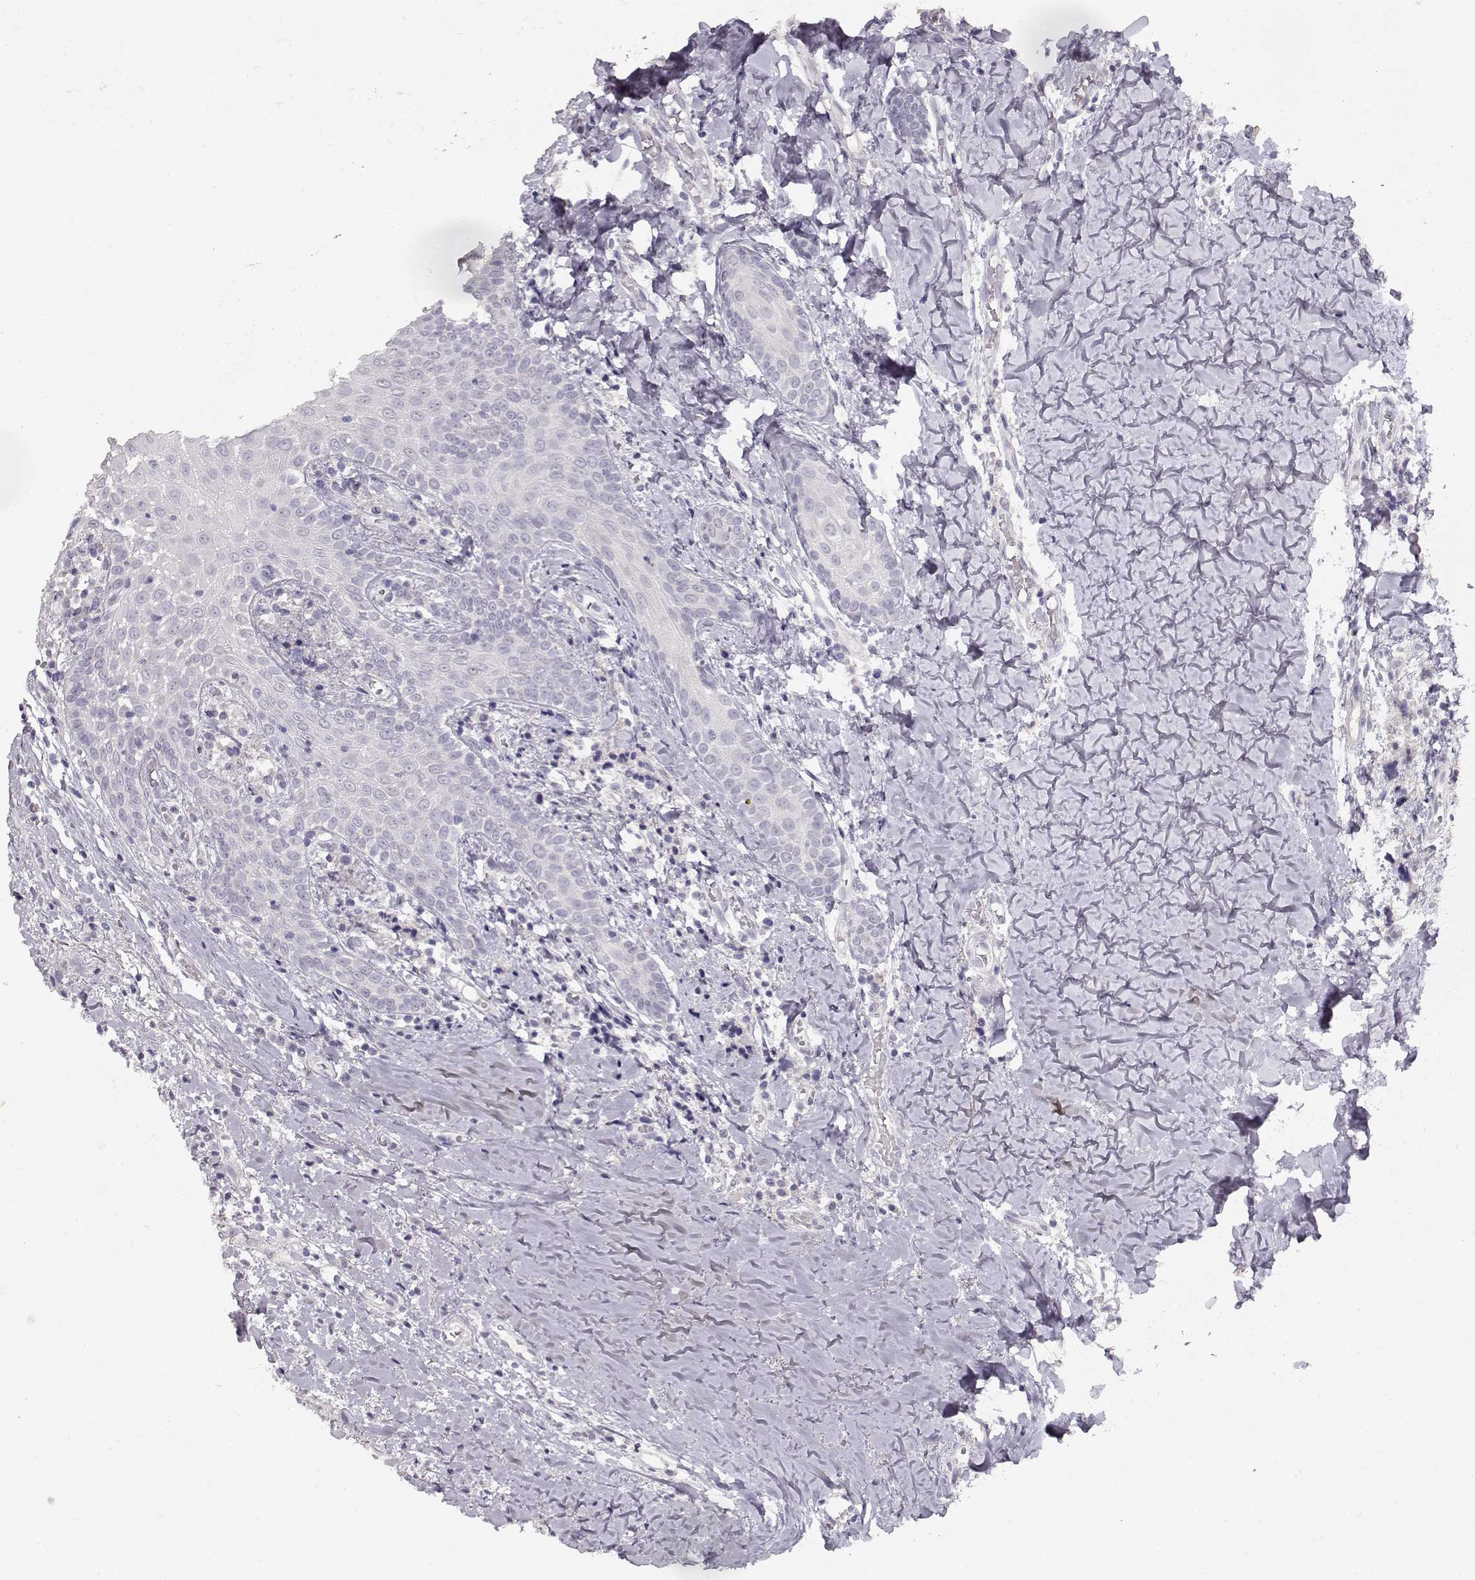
{"staining": {"intensity": "negative", "quantity": "none", "location": "none"}, "tissue": "head and neck cancer", "cell_type": "Tumor cells", "image_type": "cancer", "snomed": [{"axis": "morphology", "description": "Normal tissue, NOS"}, {"axis": "morphology", "description": "Squamous cell carcinoma, NOS"}, {"axis": "topography", "description": "Oral tissue"}, {"axis": "topography", "description": "Salivary gland"}, {"axis": "topography", "description": "Head-Neck"}], "caption": "Tumor cells are negative for protein expression in human head and neck cancer.", "gene": "TPH2", "patient": {"sex": "female", "age": 62}}